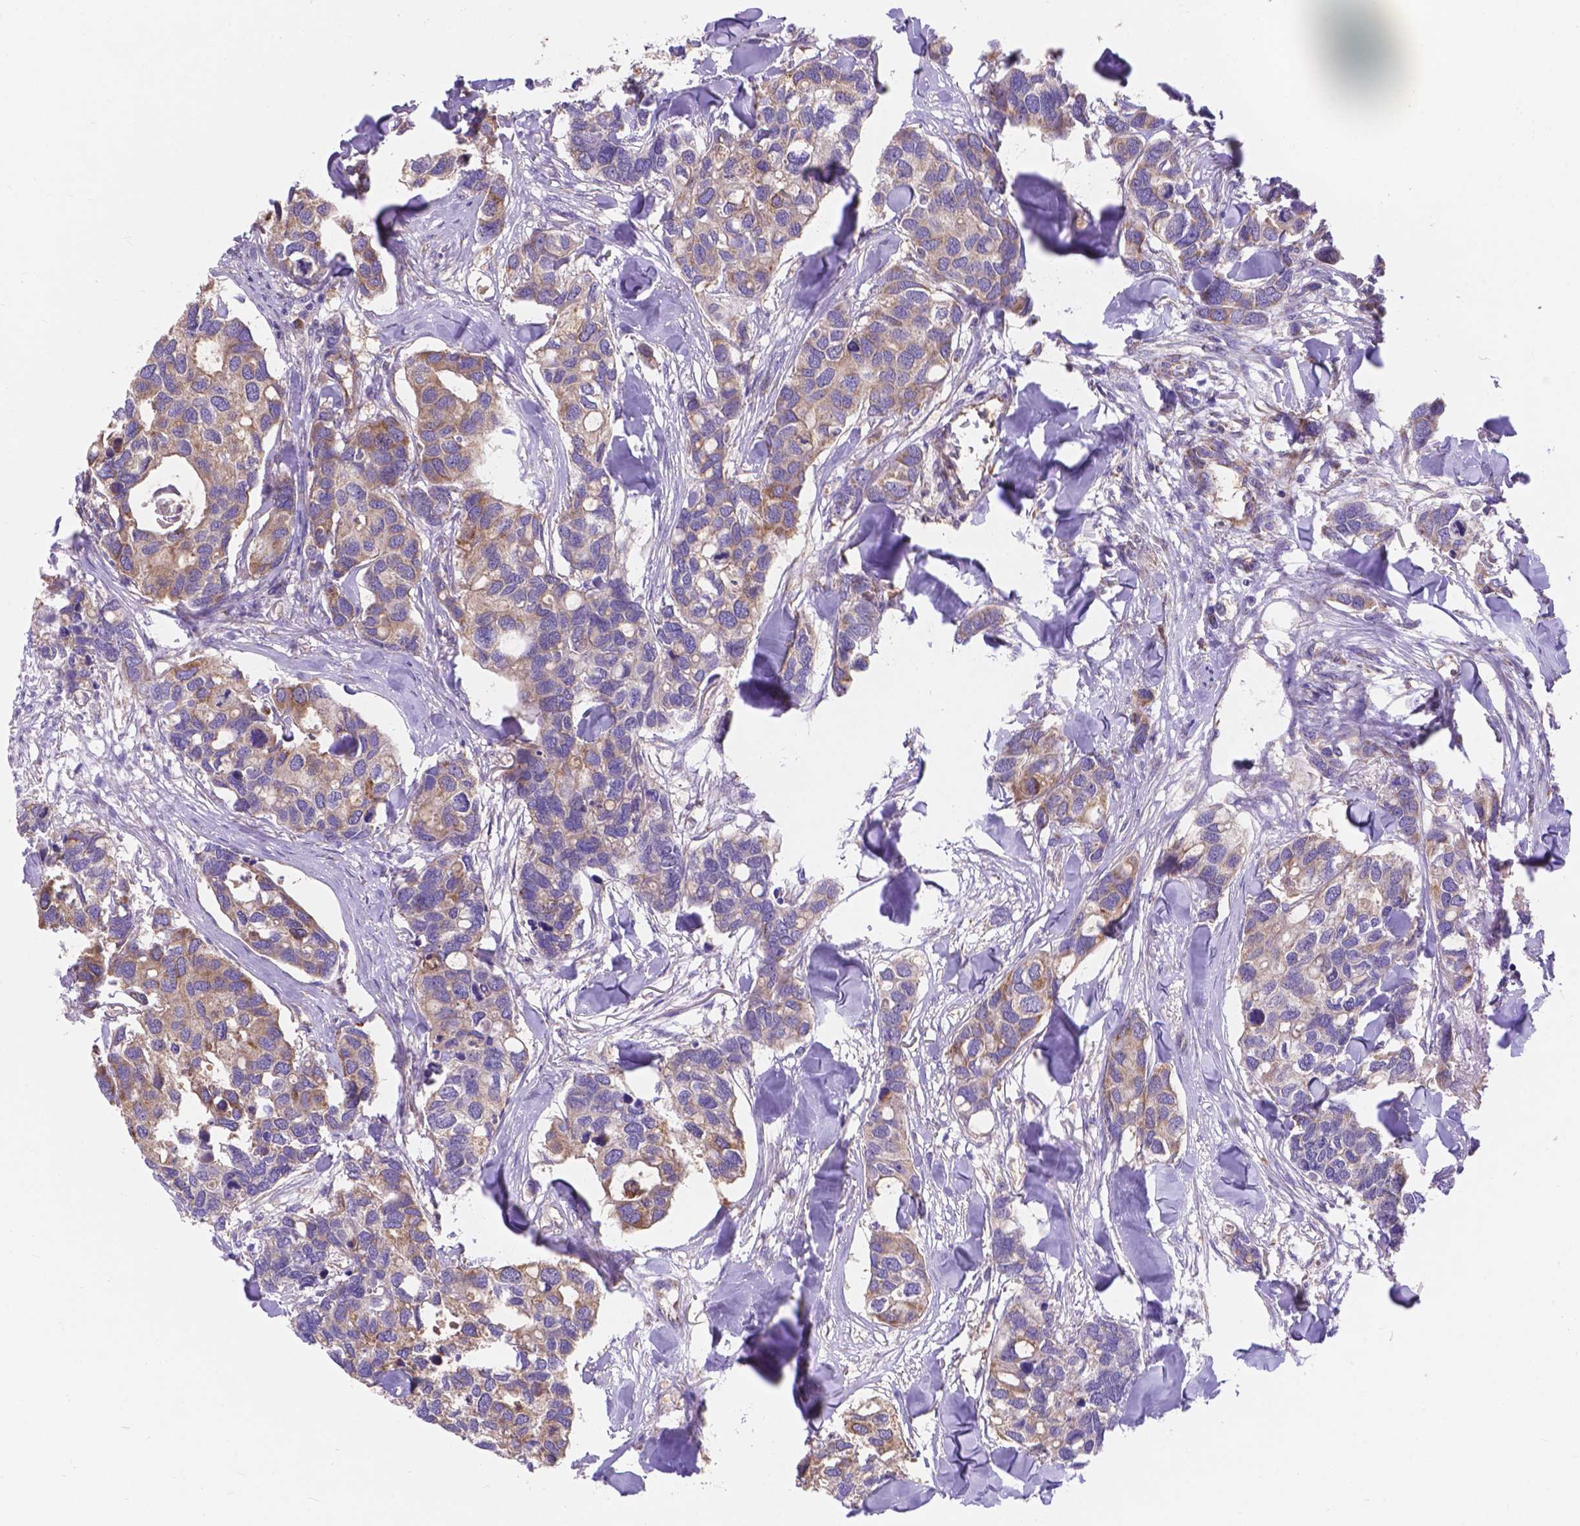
{"staining": {"intensity": "weak", "quantity": "25%-75%", "location": "cytoplasmic/membranous"}, "tissue": "breast cancer", "cell_type": "Tumor cells", "image_type": "cancer", "snomed": [{"axis": "morphology", "description": "Duct carcinoma"}, {"axis": "topography", "description": "Breast"}], "caption": "IHC of human breast cancer (invasive ductal carcinoma) displays low levels of weak cytoplasmic/membranous positivity in about 25%-75% of tumor cells.", "gene": "AK3", "patient": {"sex": "female", "age": 83}}